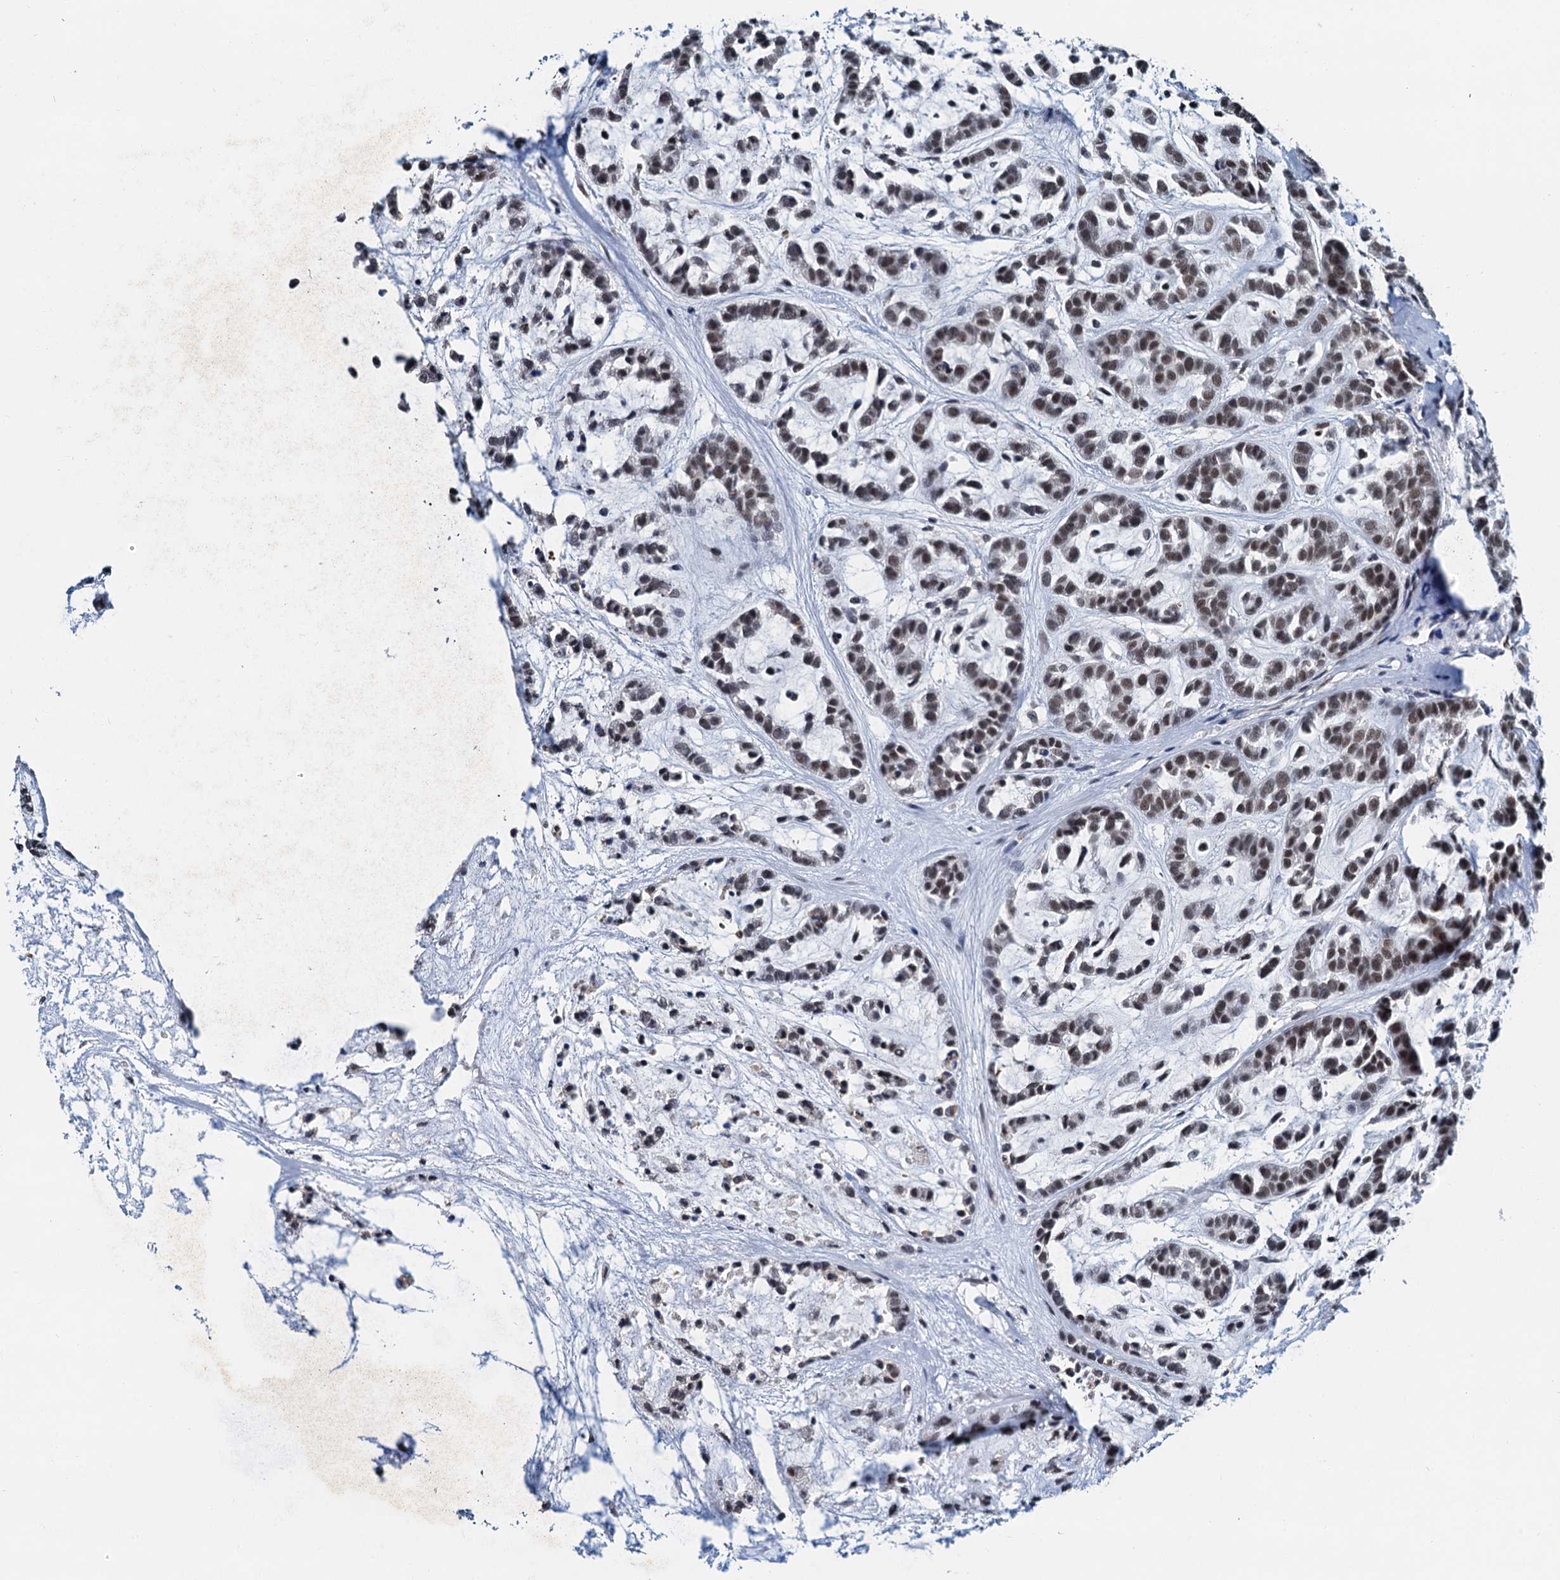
{"staining": {"intensity": "moderate", "quantity": ">75%", "location": "nuclear"}, "tissue": "head and neck cancer", "cell_type": "Tumor cells", "image_type": "cancer", "snomed": [{"axis": "morphology", "description": "Adenocarcinoma, NOS"}, {"axis": "morphology", "description": "Adenoma, NOS"}, {"axis": "topography", "description": "Head-Neck"}], "caption": "The histopathology image displays staining of head and neck cancer, revealing moderate nuclear protein positivity (brown color) within tumor cells.", "gene": "SNRPD1", "patient": {"sex": "female", "age": 55}}